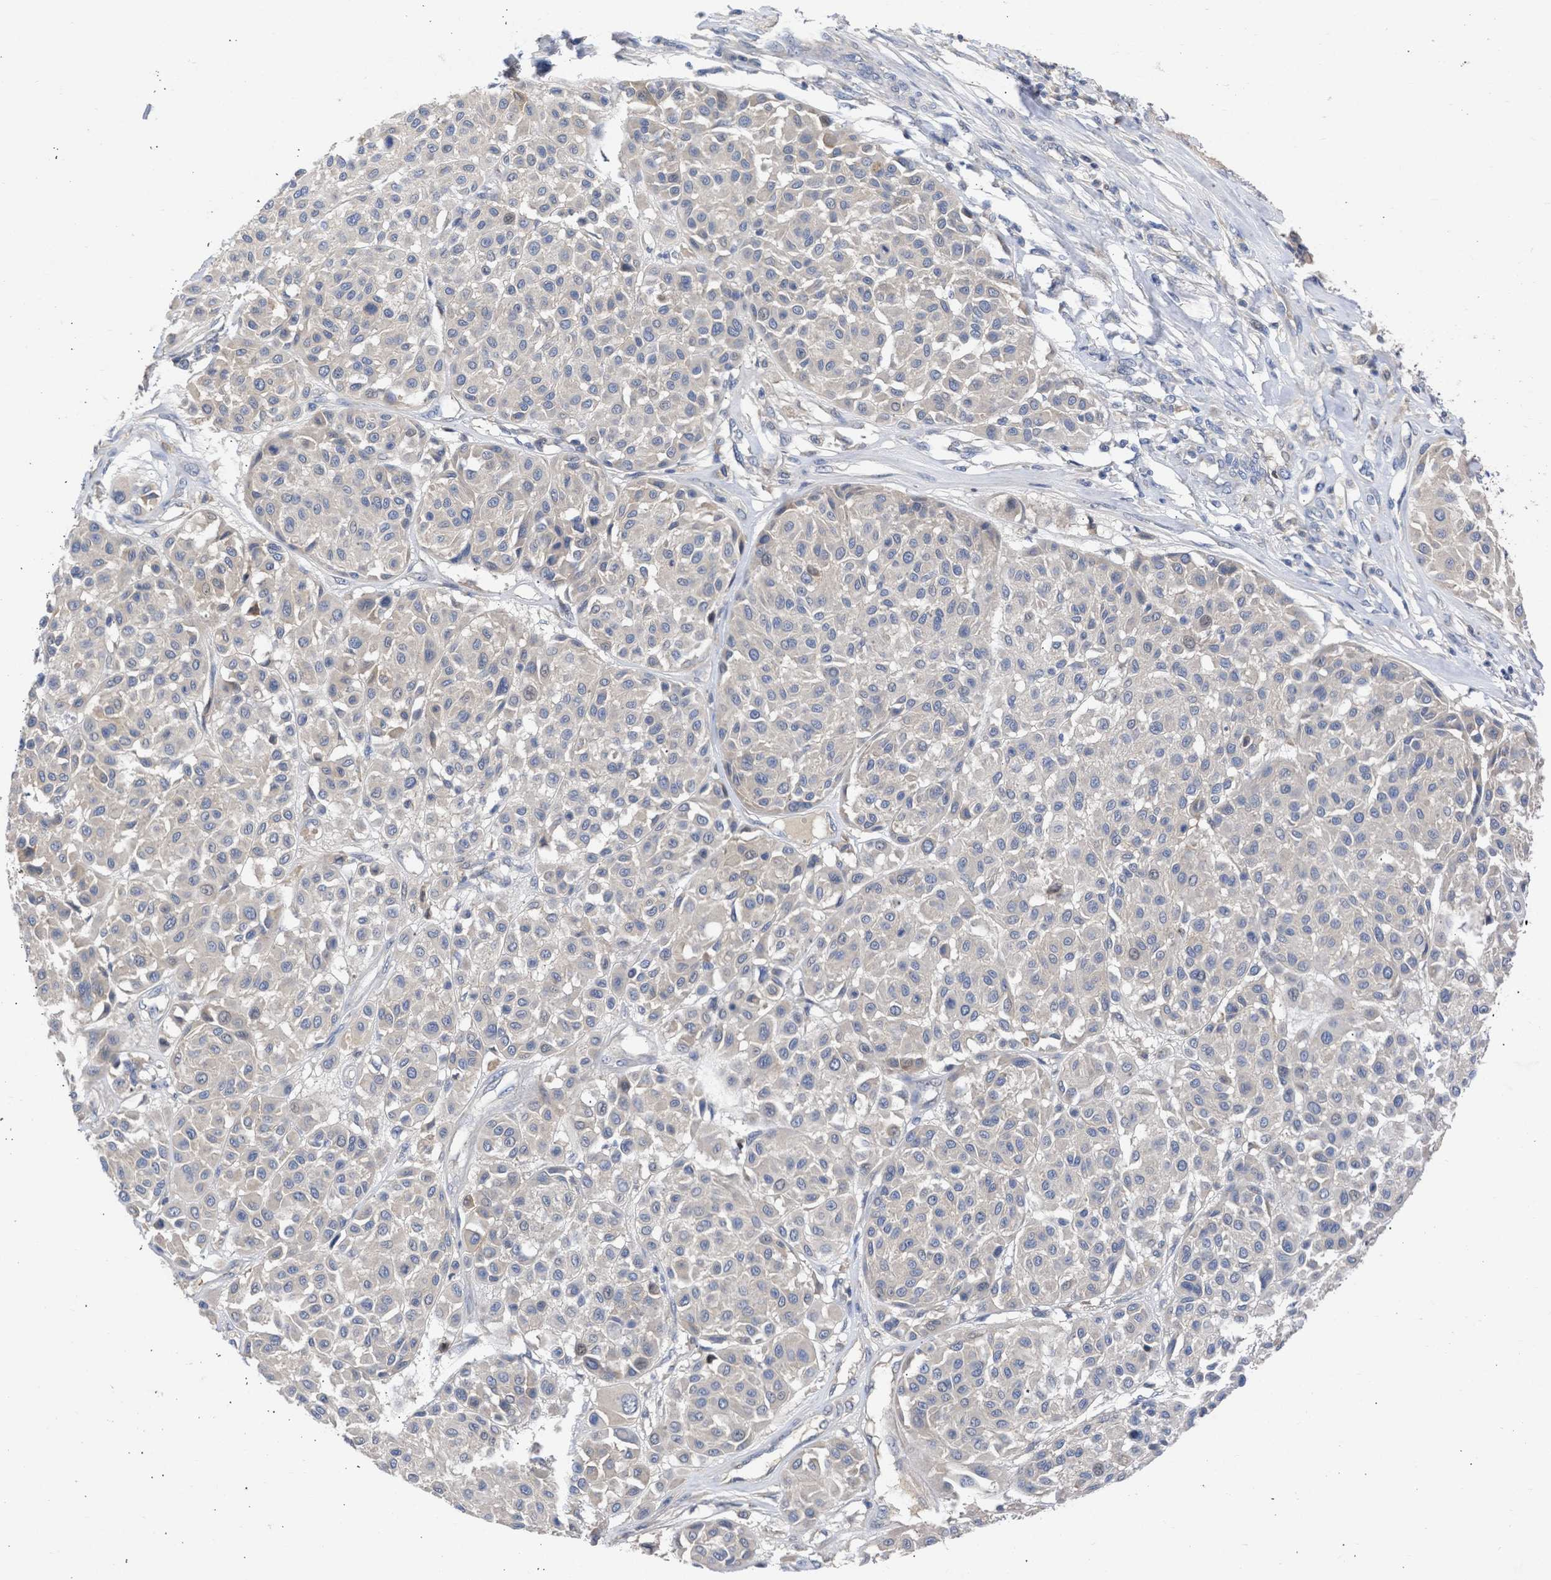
{"staining": {"intensity": "negative", "quantity": "none", "location": "none"}, "tissue": "melanoma", "cell_type": "Tumor cells", "image_type": "cancer", "snomed": [{"axis": "morphology", "description": "Malignant melanoma, Metastatic site"}, {"axis": "topography", "description": "Soft tissue"}], "caption": "Human malignant melanoma (metastatic site) stained for a protein using immunohistochemistry displays no positivity in tumor cells.", "gene": "ARHGEF4", "patient": {"sex": "male", "age": 41}}